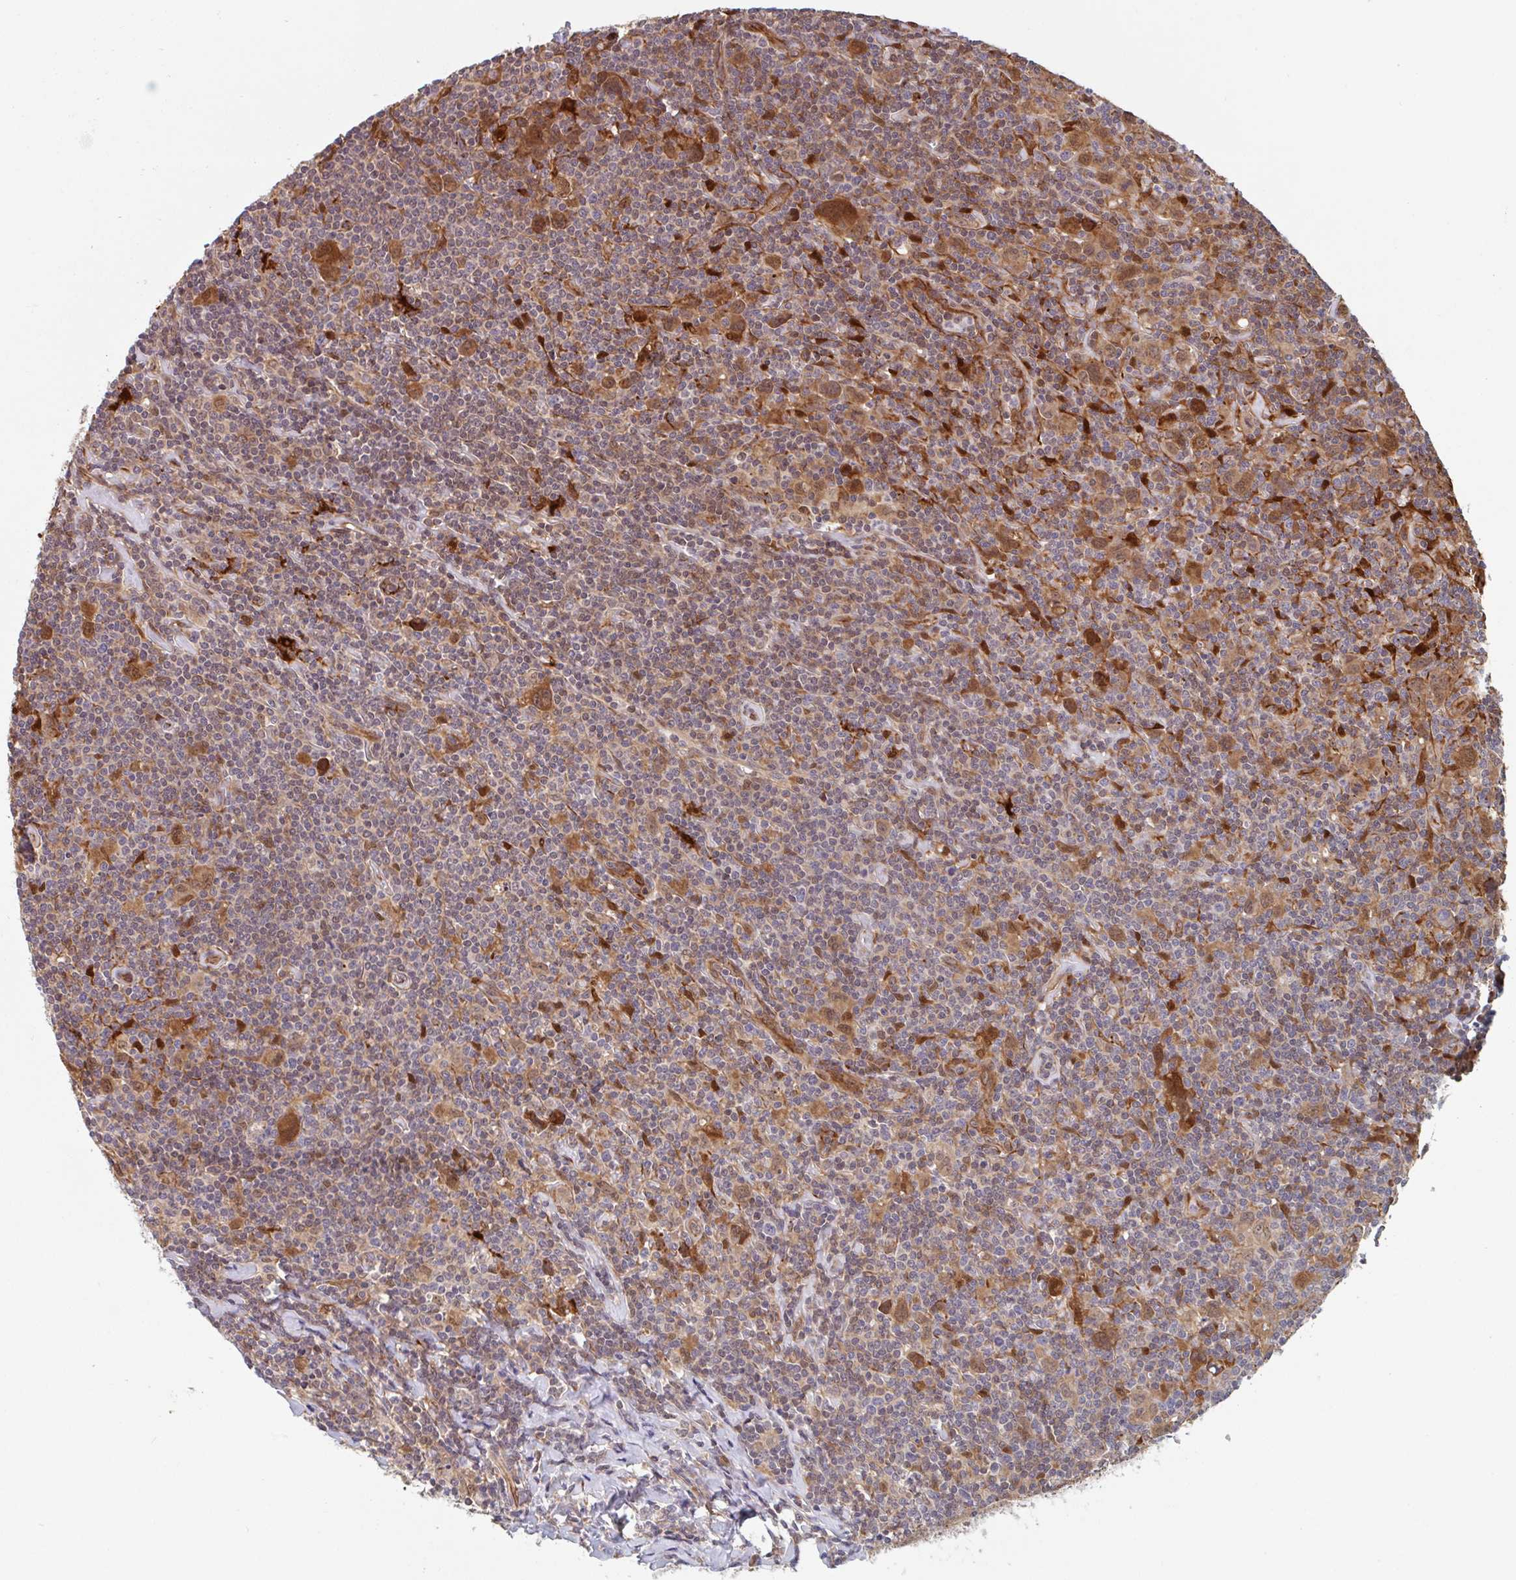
{"staining": {"intensity": "moderate", "quantity": ">75%", "location": "cytoplasmic/membranous"}, "tissue": "lymphoma", "cell_type": "Tumor cells", "image_type": "cancer", "snomed": [{"axis": "morphology", "description": "Hodgkin's disease, NOS"}, {"axis": "topography", "description": "Lymph node"}], "caption": "Human Hodgkin's disease stained with a protein marker reveals moderate staining in tumor cells.", "gene": "NUB1", "patient": {"sex": "female", "age": 18}}